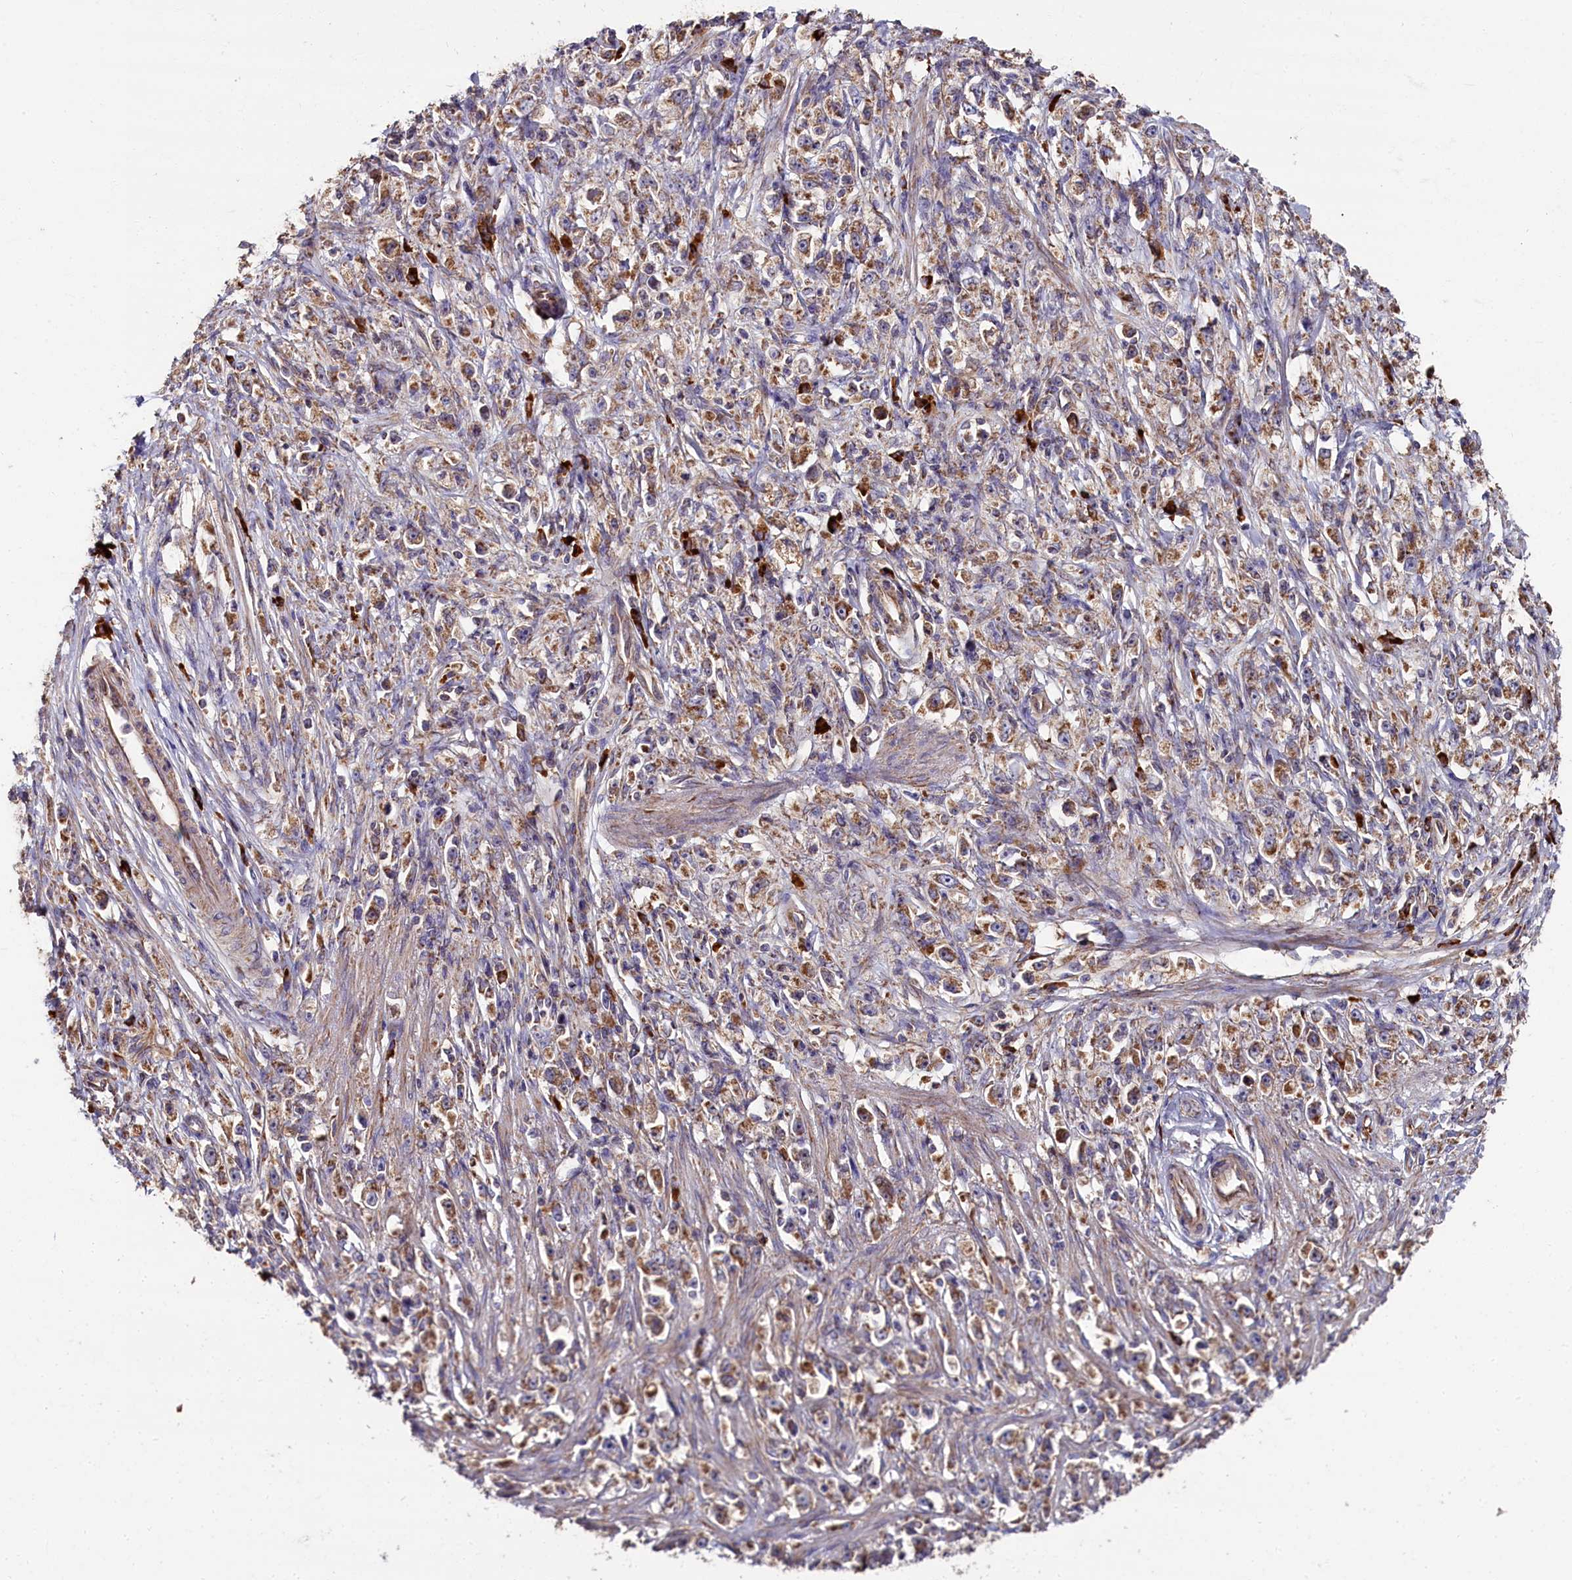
{"staining": {"intensity": "moderate", "quantity": "25%-75%", "location": "cytoplasmic/membranous"}, "tissue": "stomach cancer", "cell_type": "Tumor cells", "image_type": "cancer", "snomed": [{"axis": "morphology", "description": "Adenocarcinoma, NOS"}, {"axis": "topography", "description": "Stomach"}], "caption": "Adenocarcinoma (stomach) stained with a protein marker displays moderate staining in tumor cells.", "gene": "ZSWIM1", "patient": {"sex": "female", "age": 59}}